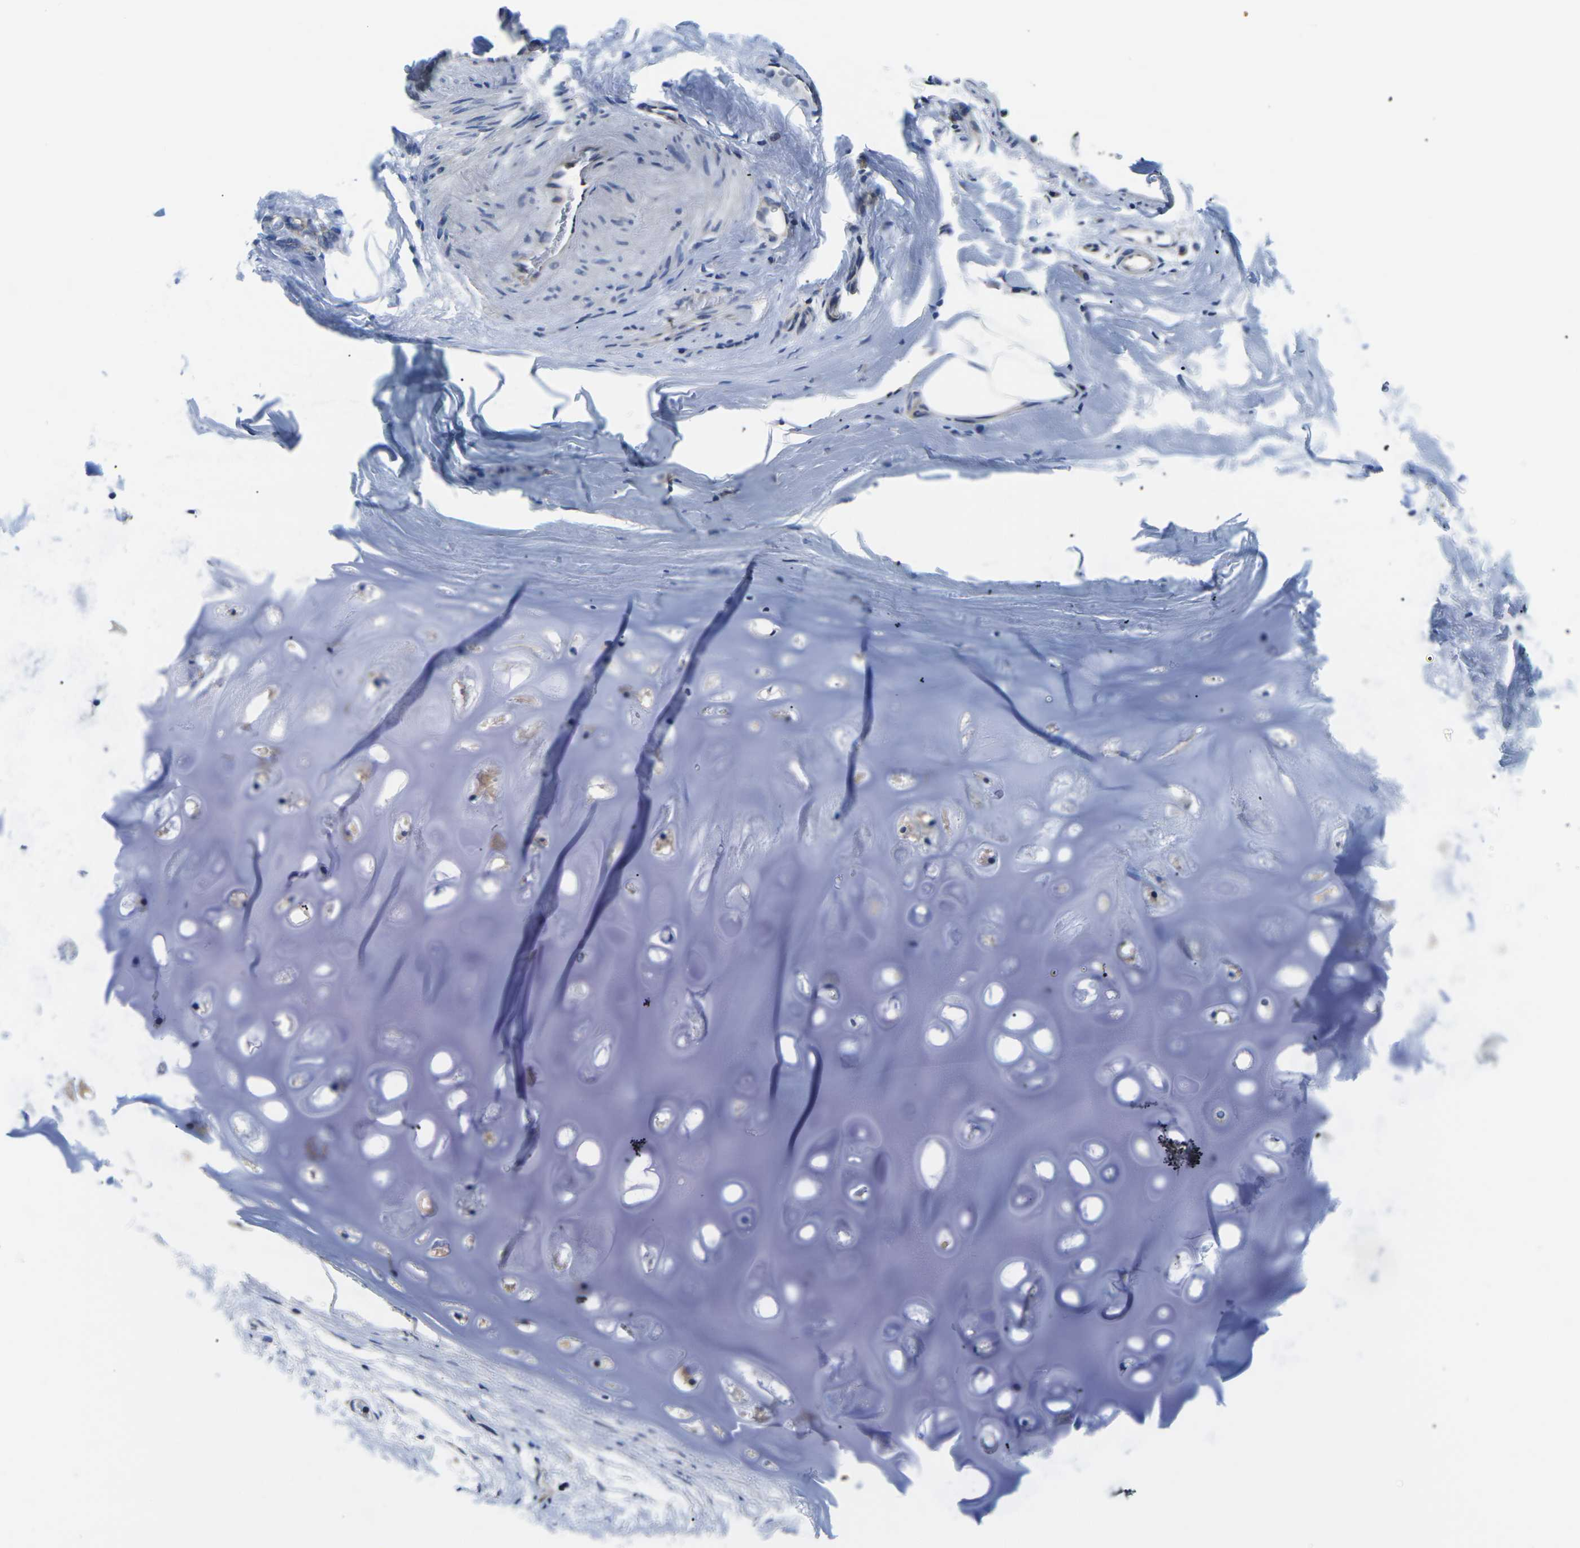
{"staining": {"intensity": "negative", "quantity": "none", "location": "none"}, "tissue": "adipose tissue", "cell_type": "Adipocytes", "image_type": "normal", "snomed": [{"axis": "morphology", "description": "Normal tissue, NOS"}, {"axis": "topography", "description": "Cartilage tissue"}, {"axis": "topography", "description": "Bronchus"}], "caption": "DAB immunohistochemical staining of unremarkable adipose tissue exhibits no significant positivity in adipocytes. (Stains: DAB immunohistochemistry with hematoxylin counter stain, Microscopy: brightfield microscopy at high magnification).", "gene": "GSK3B", "patient": {"sex": "female", "age": 53}}